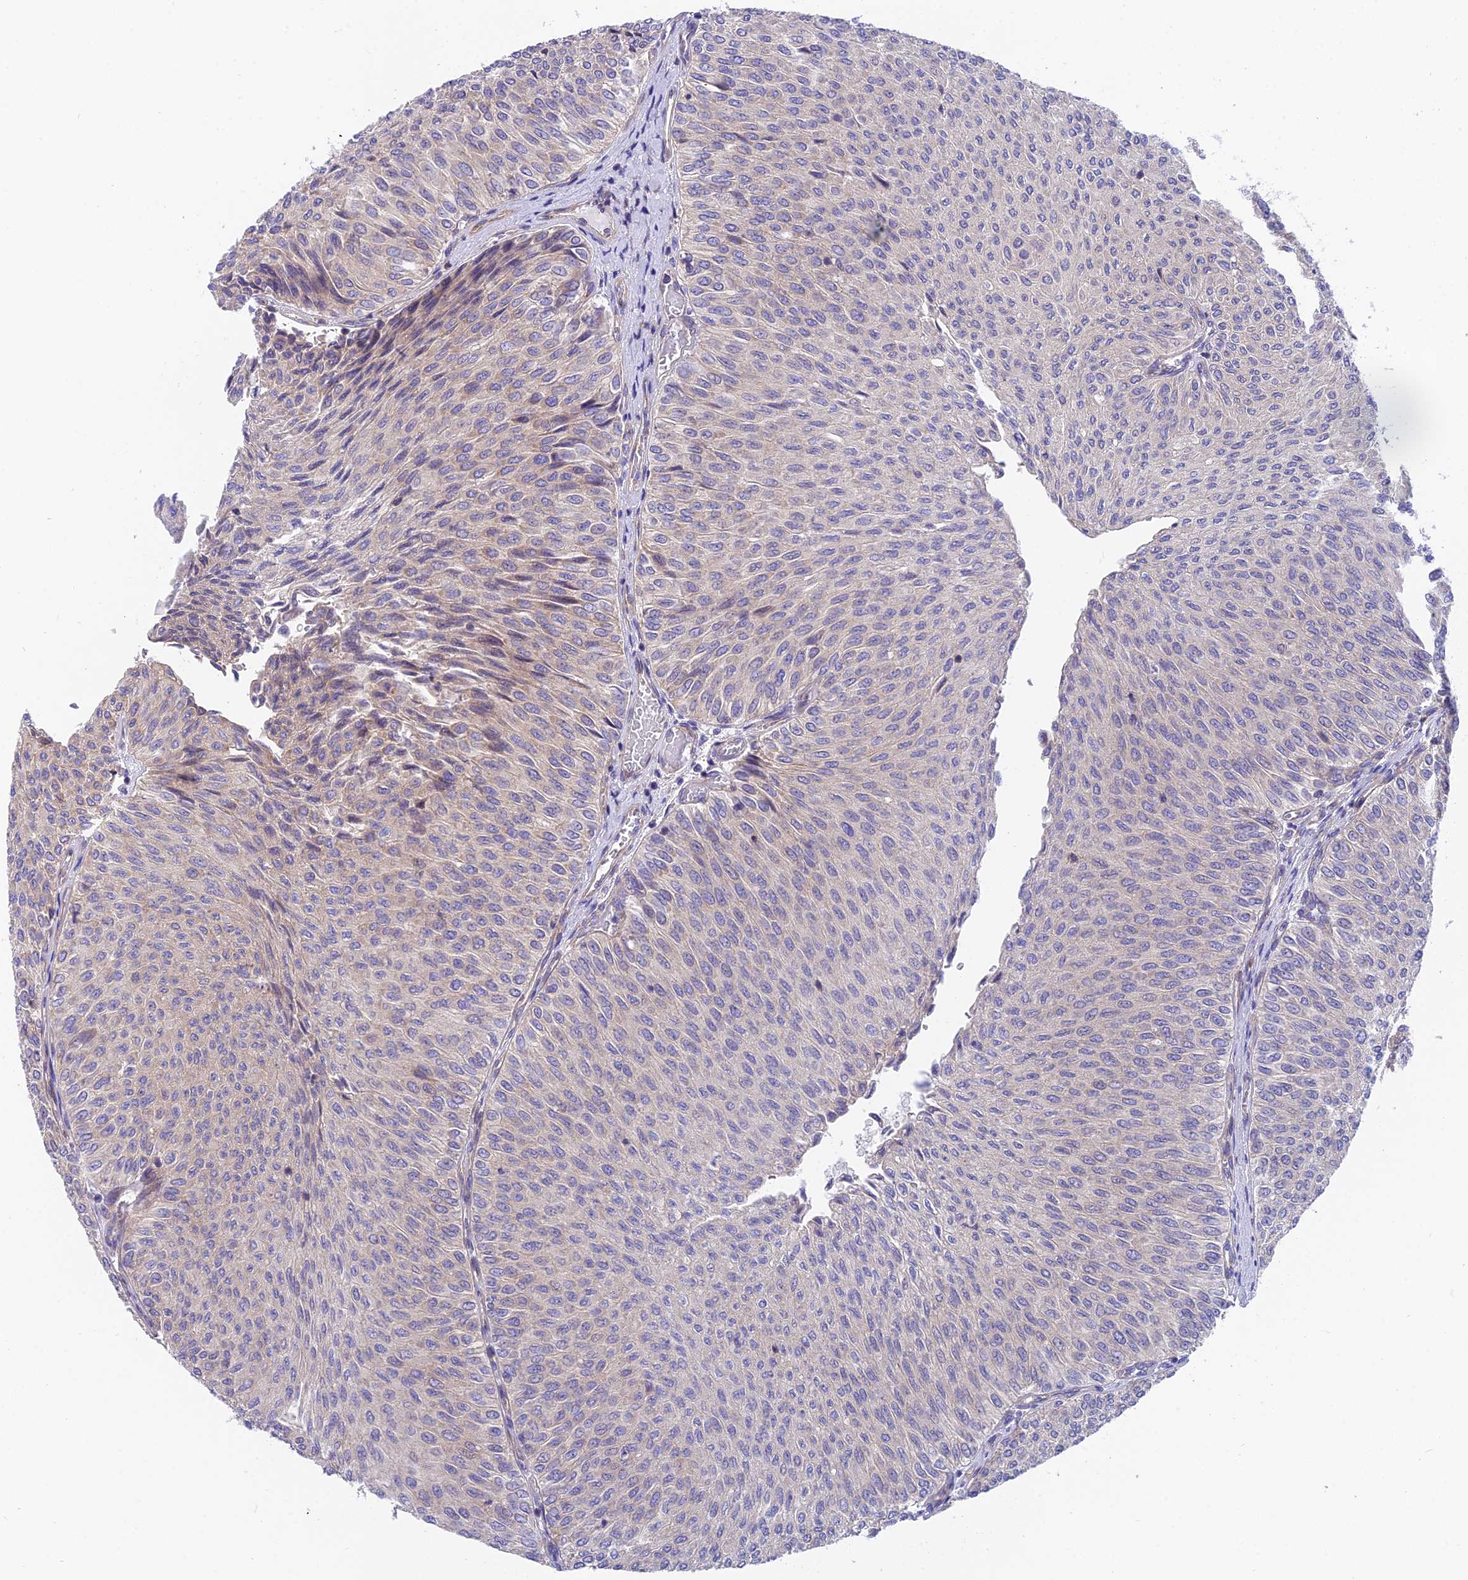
{"staining": {"intensity": "moderate", "quantity": "<25%", "location": "cytoplasmic/membranous"}, "tissue": "urothelial cancer", "cell_type": "Tumor cells", "image_type": "cancer", "snomed": [{"axis": "morphology", "description": "Urothelial carcinoma, Low grade"}, {"axis": "topography", "description": "Urinary bladder"}], "caption": "This is an image of IHC staining of low-grade urothelial carcinoma, which shows moderate positivity in the cytoplasmic/membranous of tumor cells.", "gene": "MVB12A", "patient": {"sex": "male", "age": 78}}